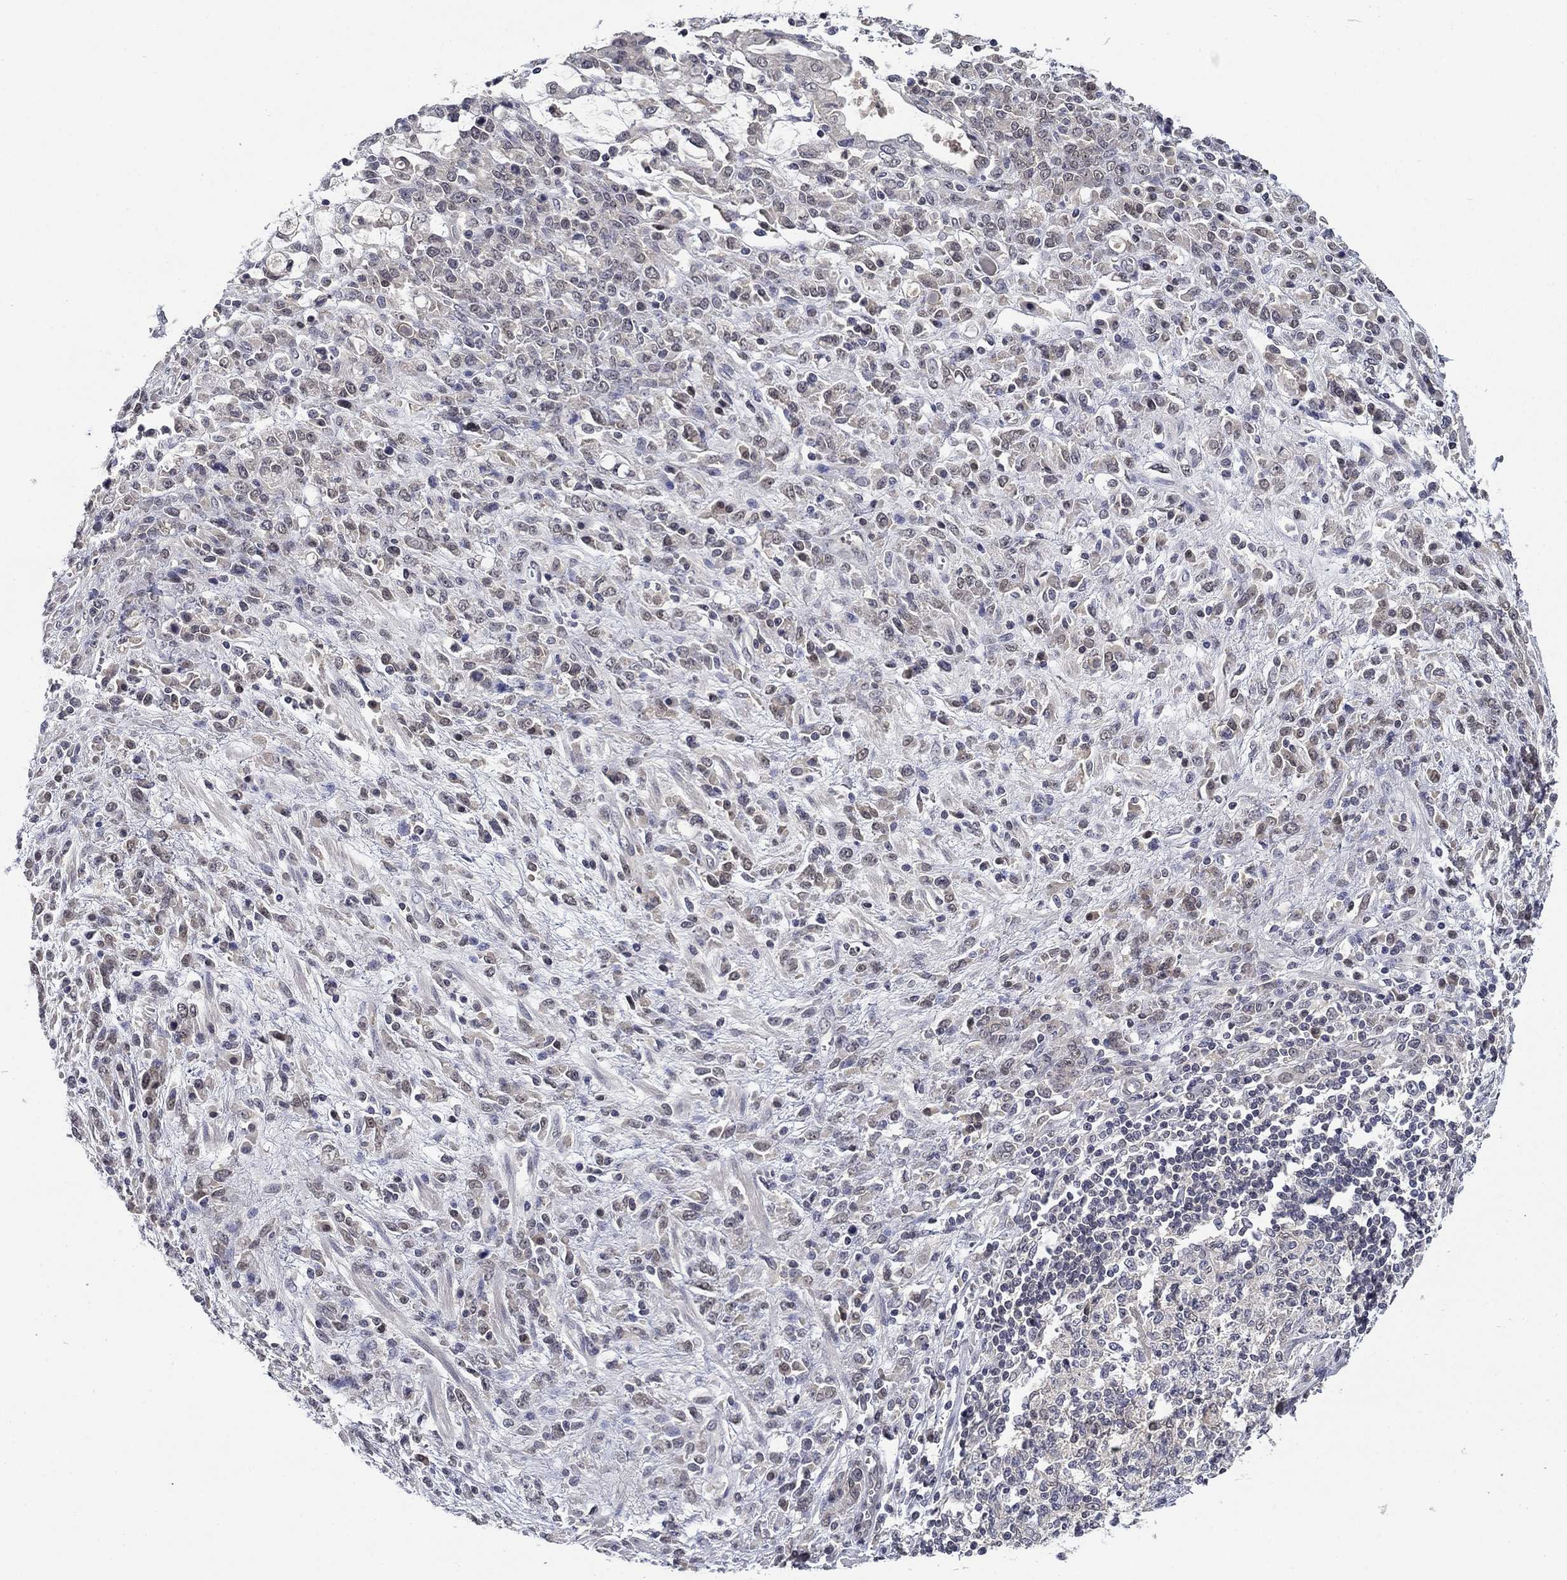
{"staining": {"intensity": "negative", "quantity": "none", "location": "none"}, "tissue": "stomach cancer", "cell_type": "Tumor cells", "image_type": "cancer", "snomed": [{"axis": "morphology", "description": "Adenocarcinoma, NOS"}, {"axis": "topography", "description": "Stomach"}], "caption": "Protein analysis of stomach cancer (adenocarcinoma) demonstrates no significant expression in tumor cells.", "gene": "DDTL", "patient": {"sex": "female", "age": 57}}